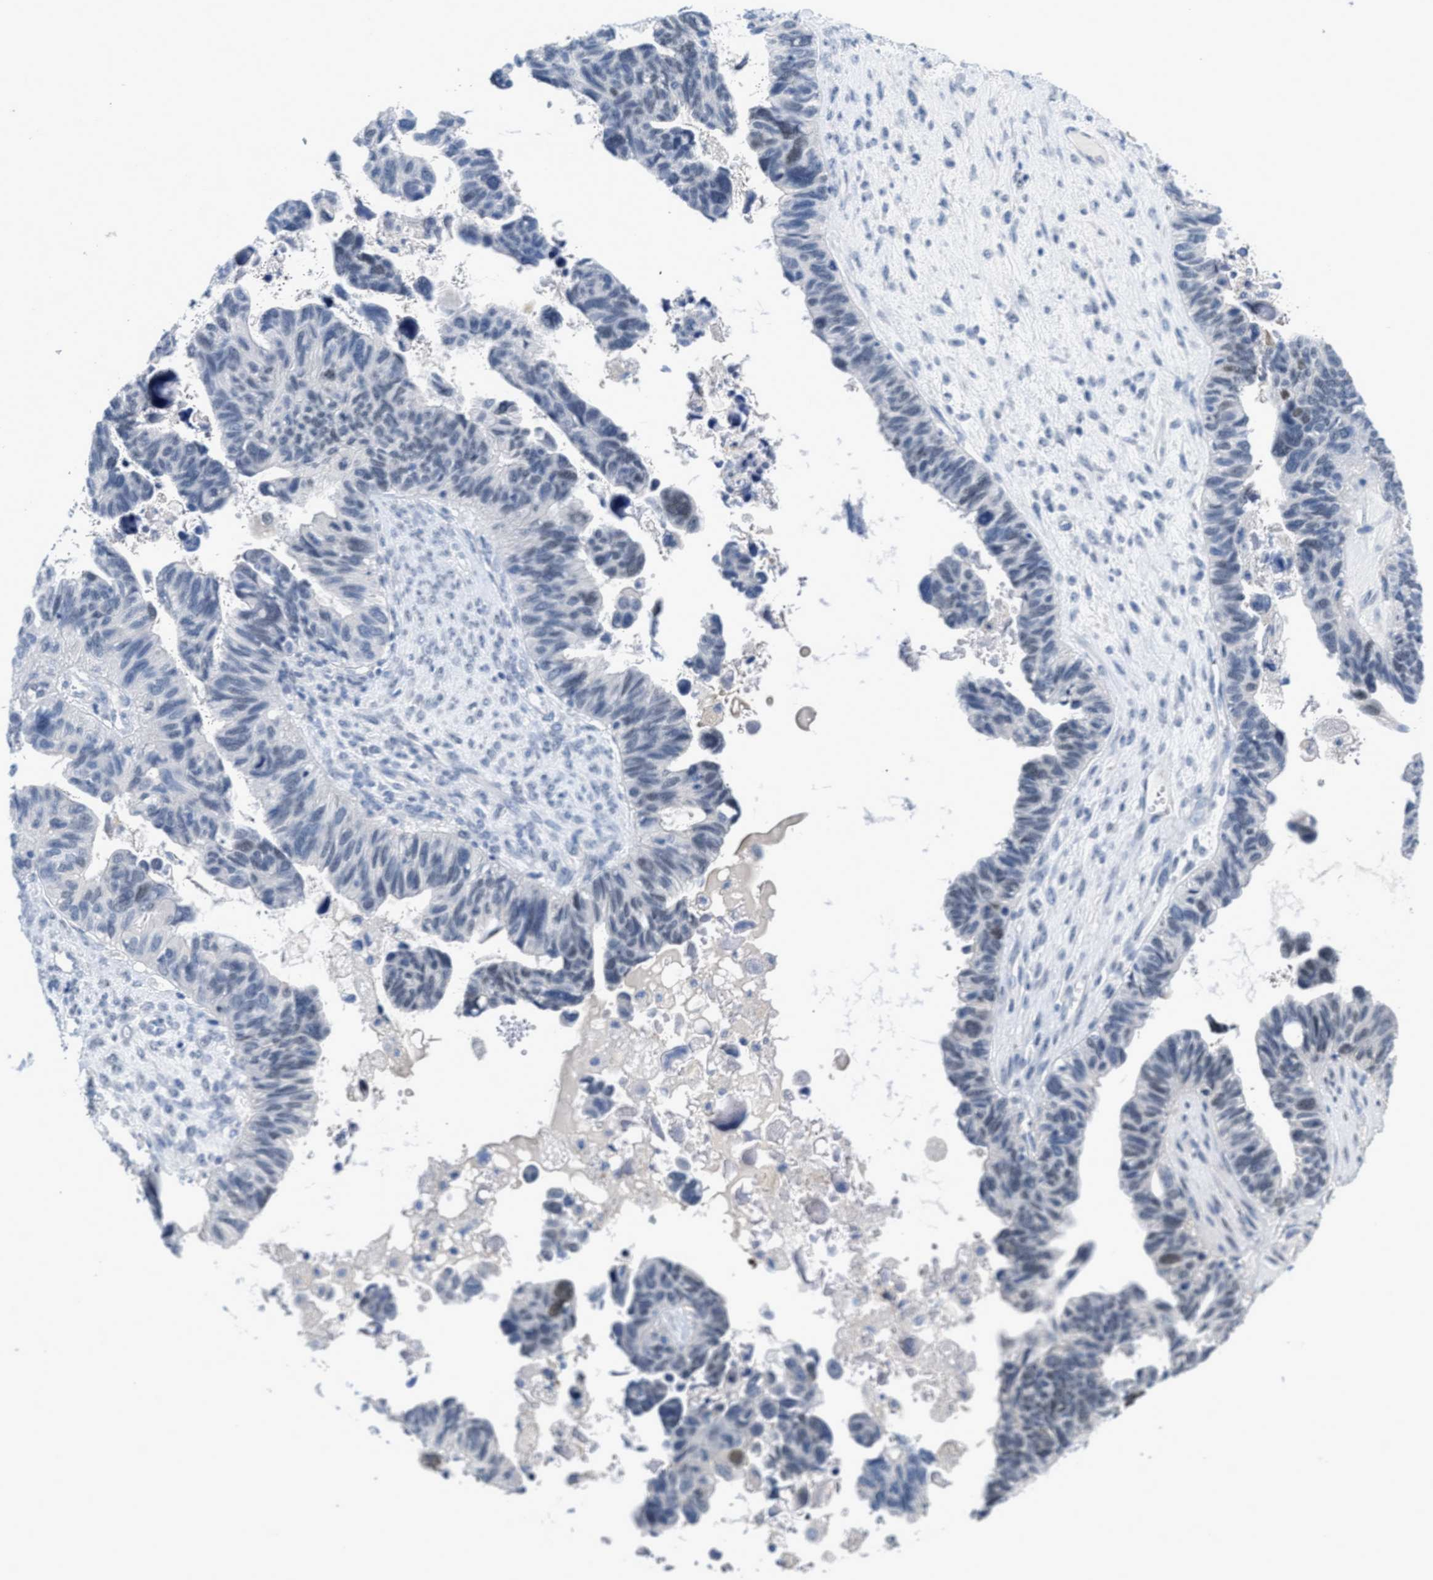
{"staining": {"intensity": "moderate", "quantity": "<25%", "location": "nuclear"}, "tissue": "ovarian cancer", "cell_type": "Tumor cells", "image_type": "cancer", "snomed": [{"axis": "morphology", "description": "Cystadenocarcinoma, serous, NOS"}, {"axis": "topography", "description": "Ovary"}], "caption": "Human ovarian cancer stained with a brown dye shows moderate nuclear positive positivity in about <25% of tumor cells.", "gene": "NFIX", "patient": {"sex": "female", "age": 79}}